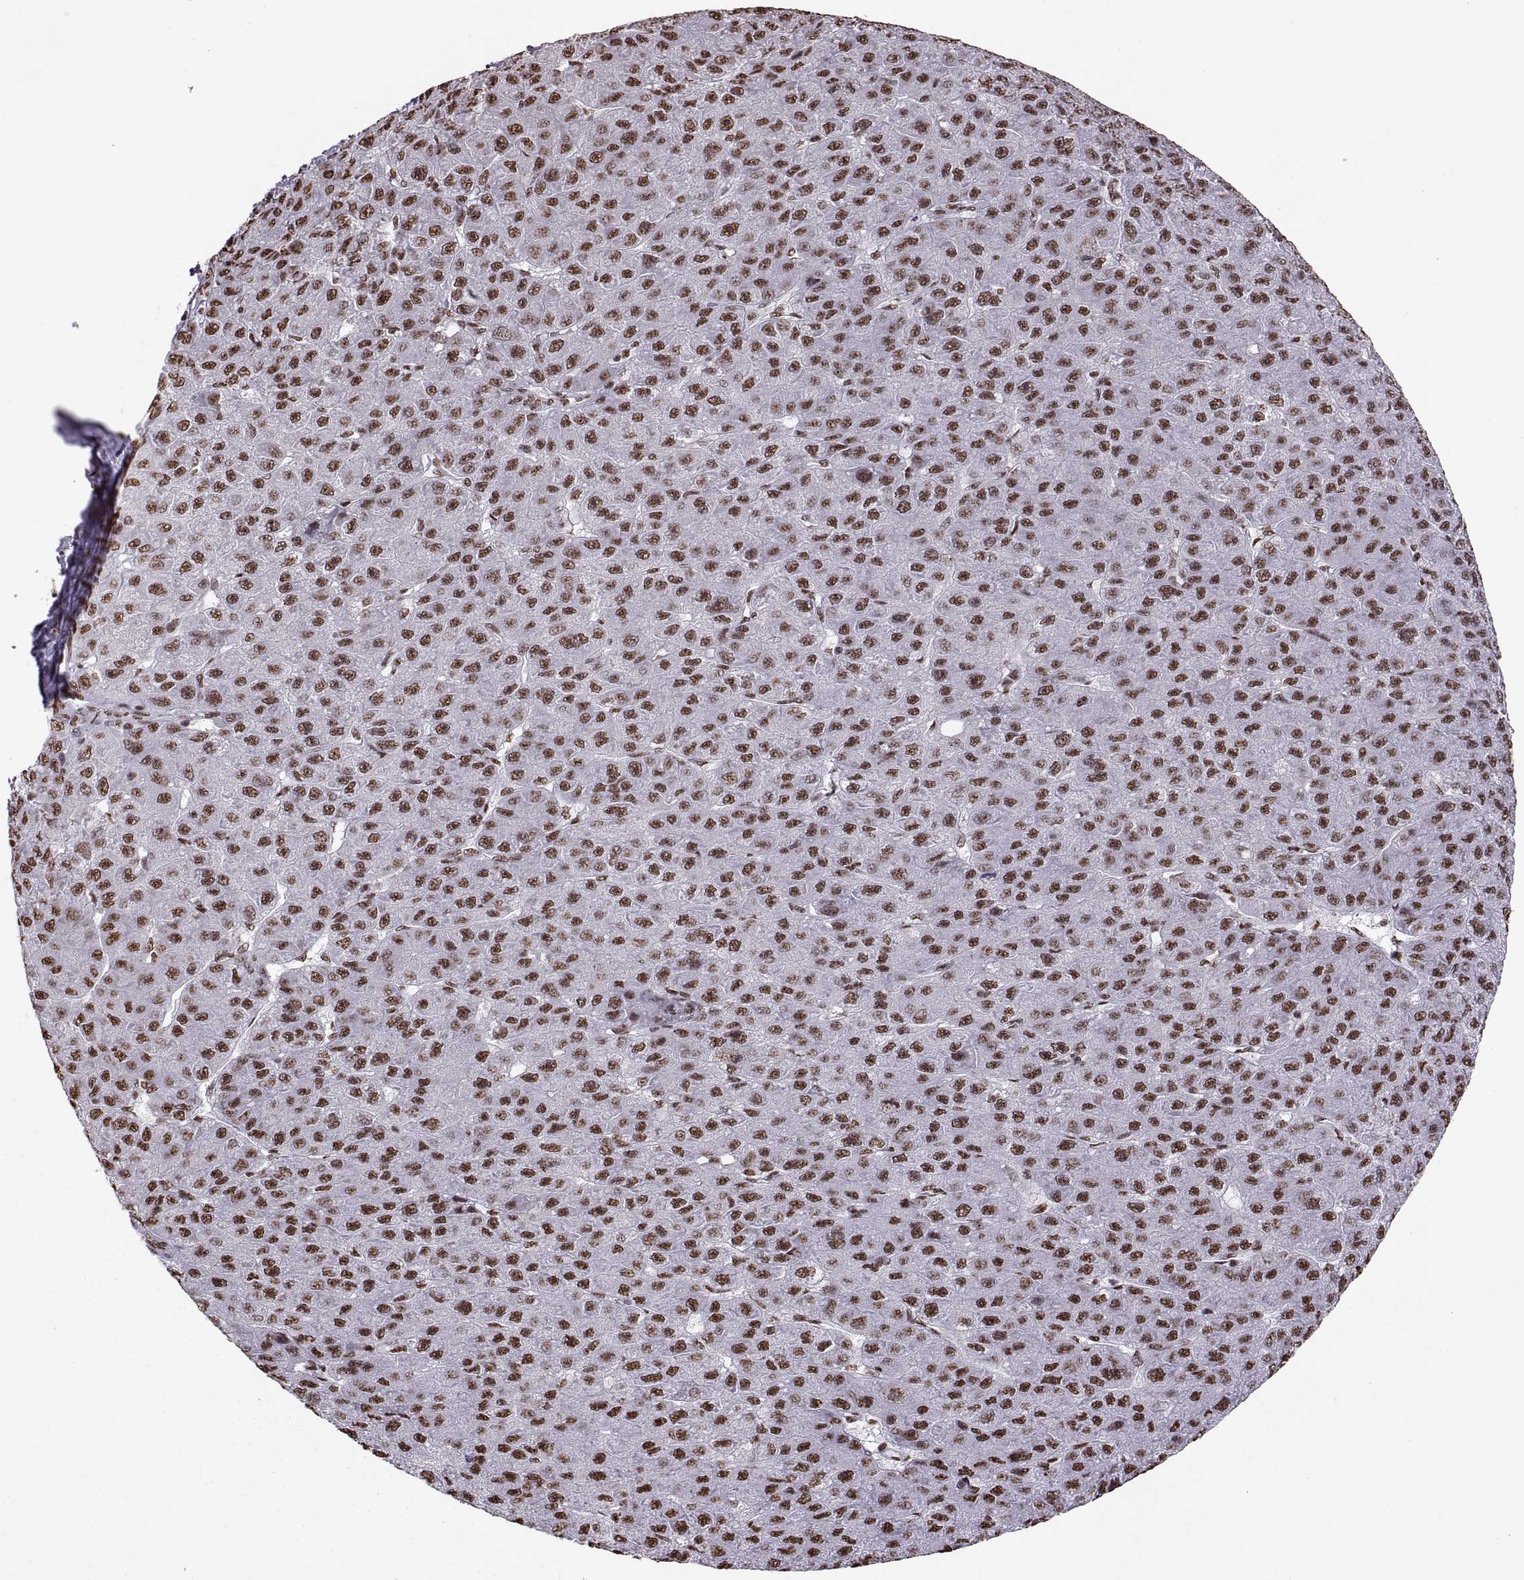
{"staining": {"intensity": "strong", "quantity": "25%-75%", "location": "nuclear"}, "tissue": "liver cancer", "cell_type": "Tumor cells", "image_type": "cancer", "snomed": [{"axis": "morphology", "description": "Carcinoma, Hepatocellular, NOS"}, {"axis": "topography", "description": "Liver"}], "caption": "This histopathology image reveals liver cancer (hepatocellular carcinoma) stained with IHC to label a protein in brown. The nuclear of tumor cells show strong positivity for the protein. Nuclei are counter-stained blue.", "gene": "SNAI1", "patient": {"sex": "male", "age": 67}}